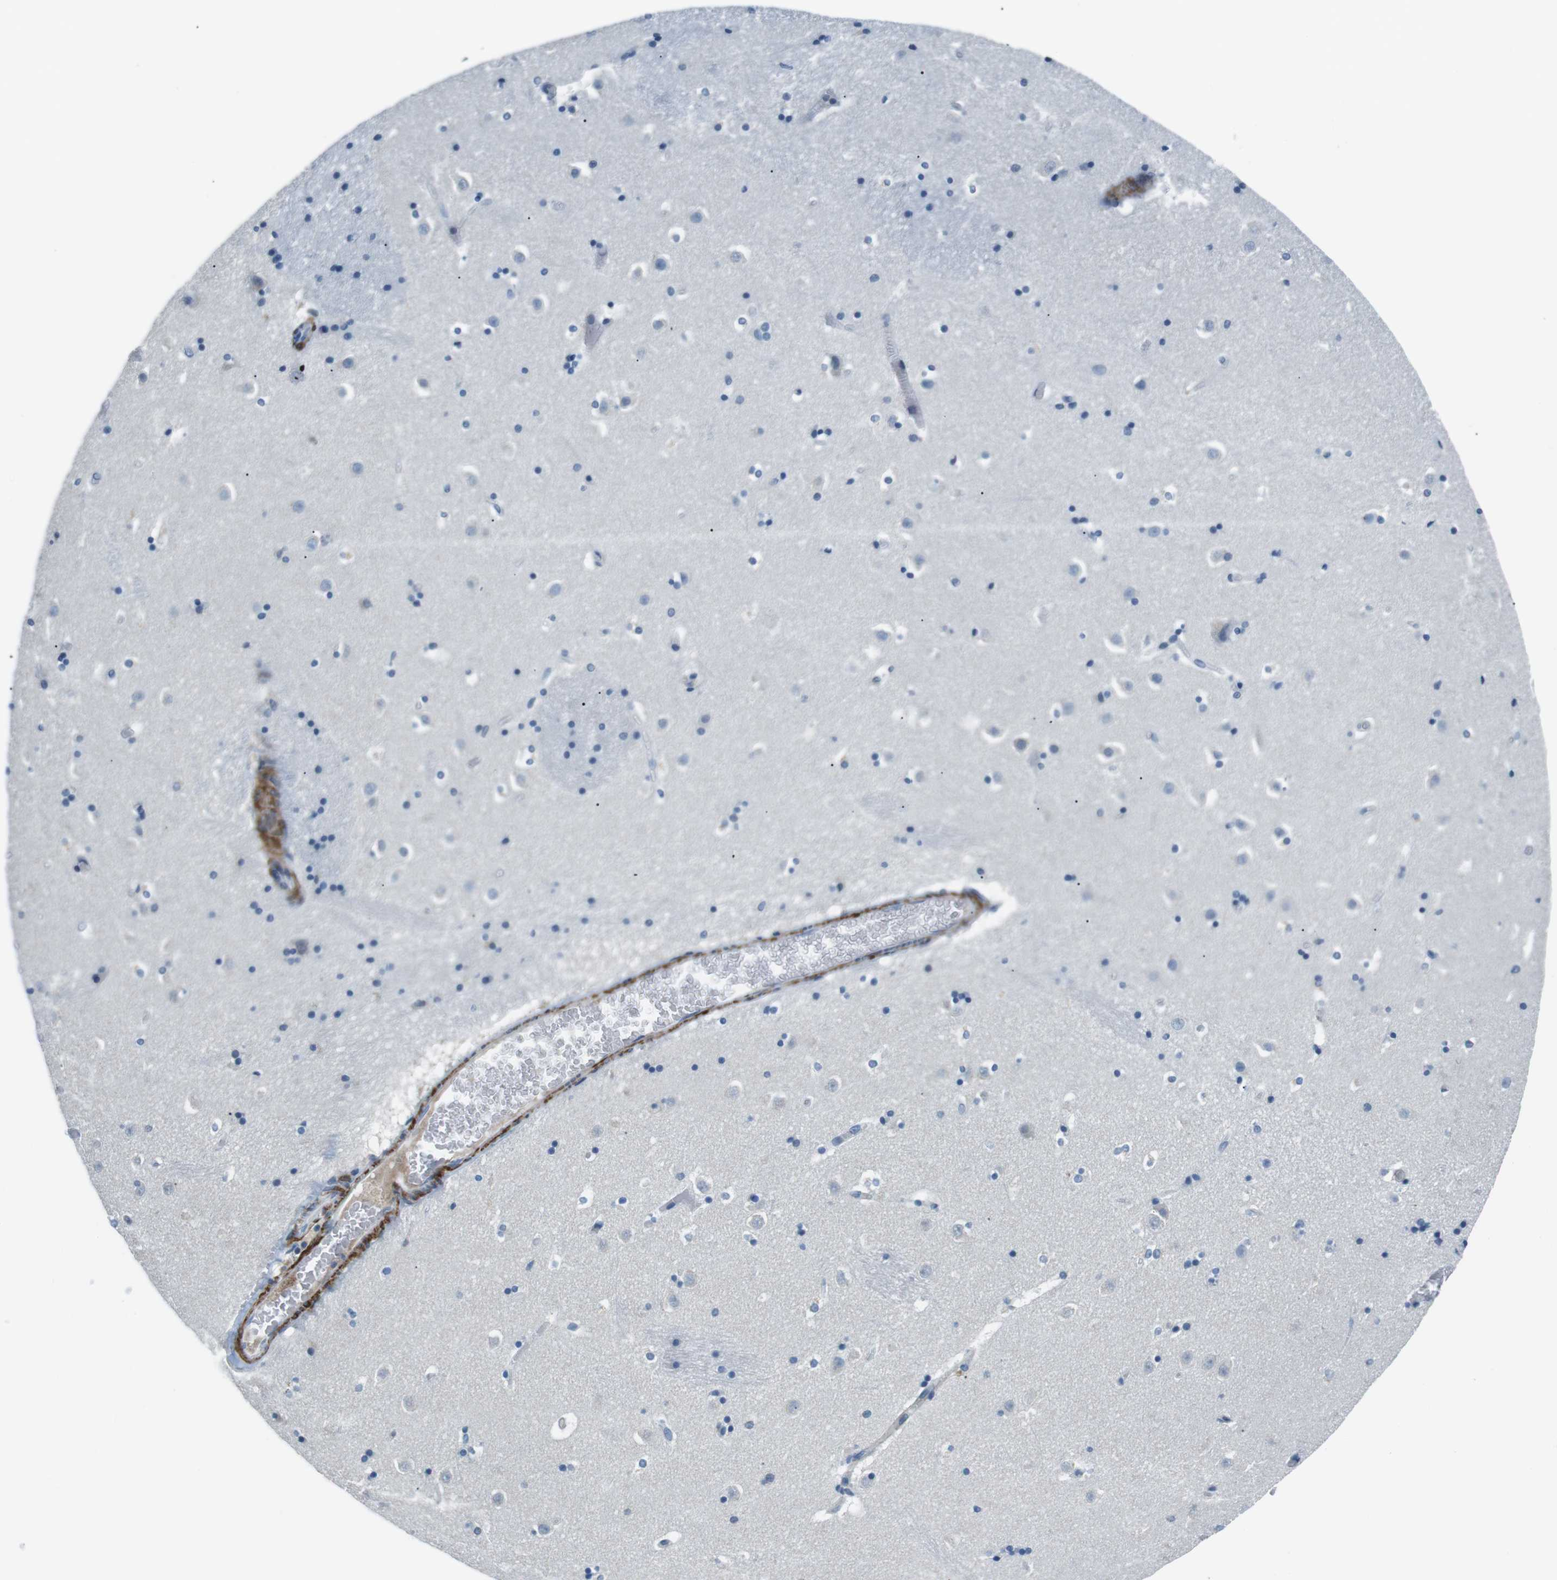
{"staining": {"intensity": "negative", "quantity": "none", "location": "none"}, "tissue": "caudate", "cell_type": "Glial cells", "image_type": "normal", "snomed": [{"axis": "morphology", "description": "Normal tissue, NOS"}, {"axis": "topography", "description": "Lateral ventricle wall"}], "caption": "Immunohistochemistry (IHC) histopathology image of benign caudate stained for a protein (brown), which displays no staining in glial cells.", "gene": "ARVCF", "patient": {"sex": "male", "age": 45}}